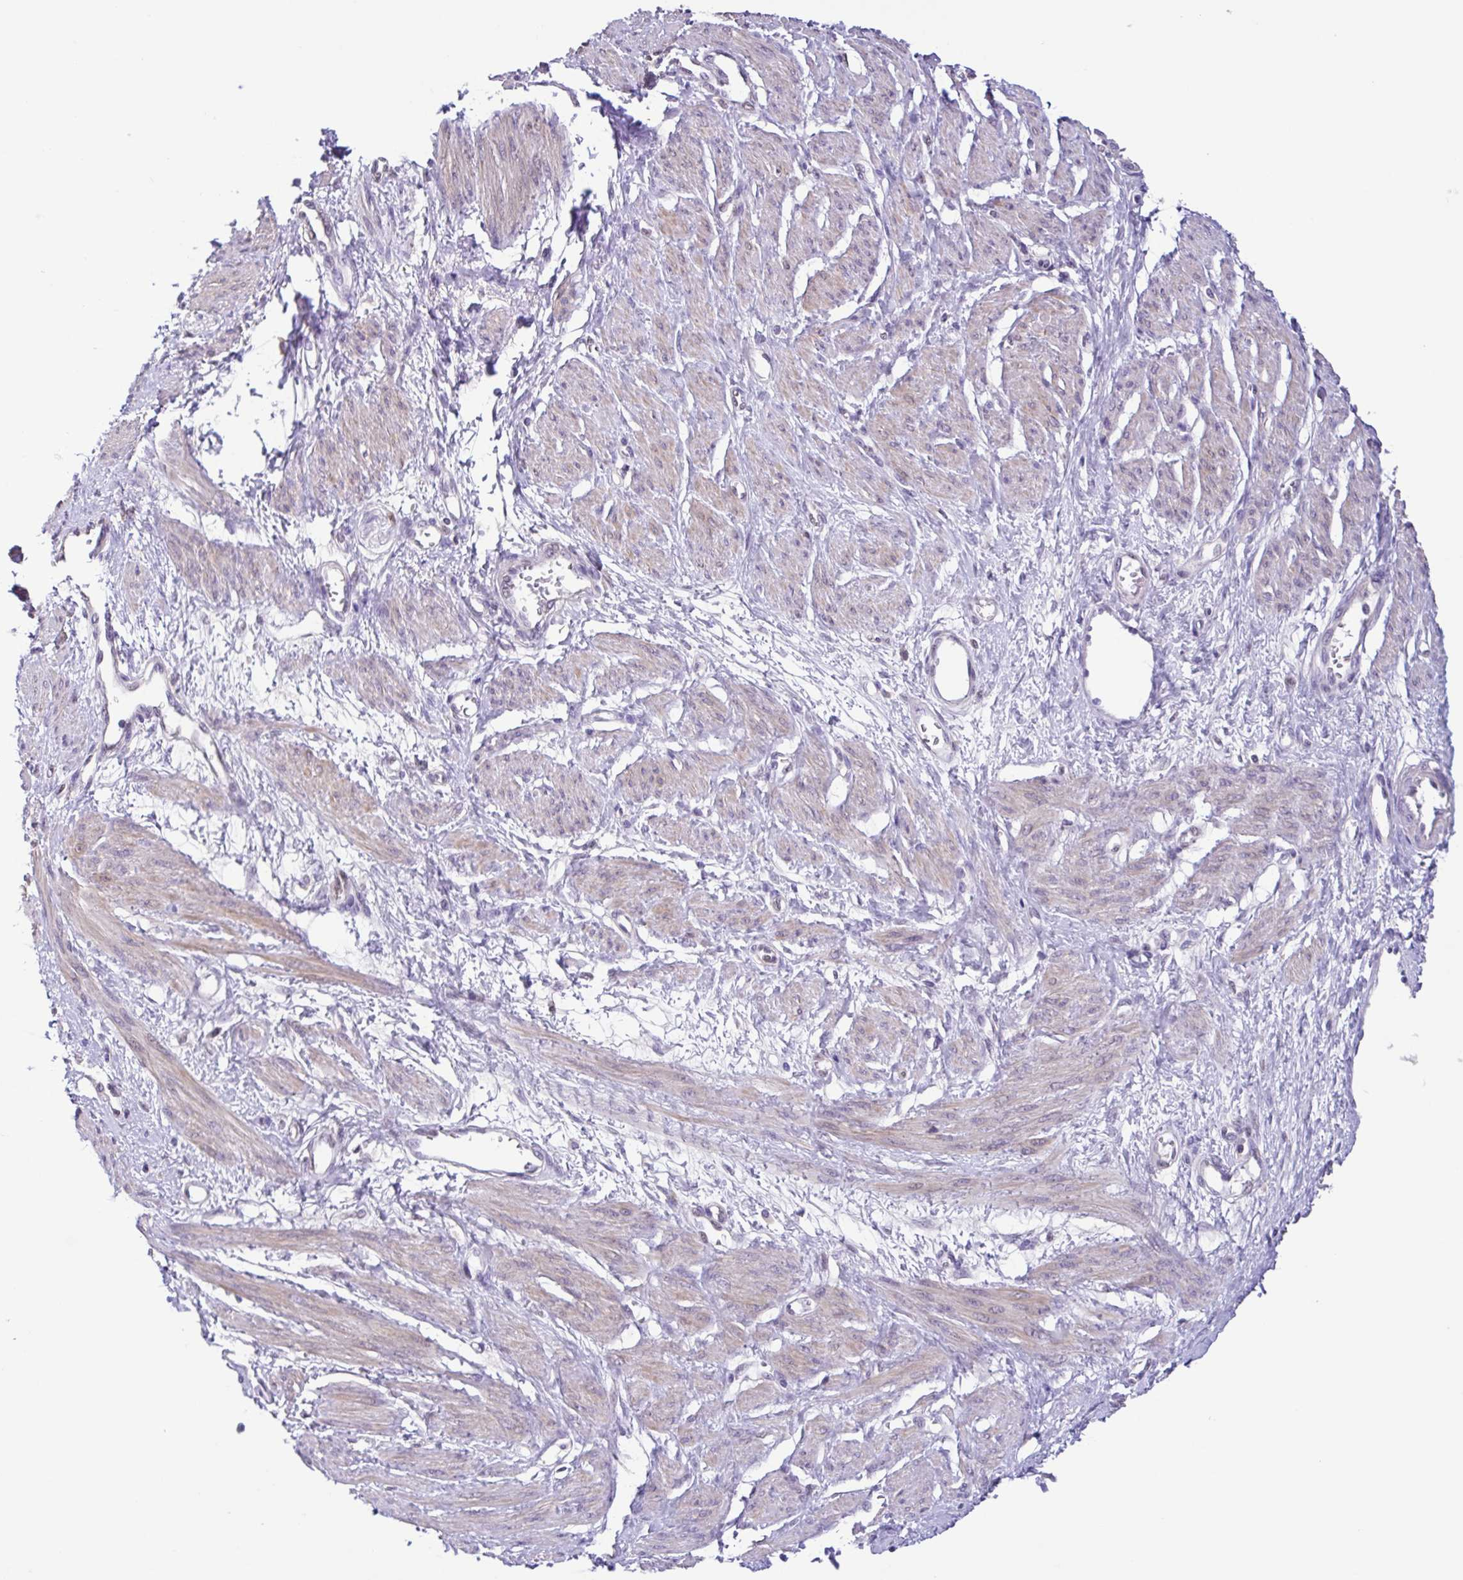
{"staining": {"intensity": "weak", "quantity": "25%-75%", "location": "cytoplasmic/membranous"}, "tissue": "smooth muscle", "cell_type": "Smooth muscle cells", "image_type": "normal", "snomed": [{"axis": "morphology", "description": "Normal tissue, NOS"}, {"axis": "topography", "description": "Smooth muscle"}, {"axis": "topography", "description": "Uterus"}], "caption": "Immunohistochemistry (IHC) staining of unremarkable smooth muscle, which exhibits low levels of weak cytoplasmic/membranous expression in approximately 25%-75% of smooth muscle cells indicating weak cytoplasmic/membranous protein expression. The staining was performed using DAB (brown) for protein detection and nuclei were counterstained in hematoxylin (blue).", "gene": "ACTRT3", "patient": {"sex": "female", "age": 39}}